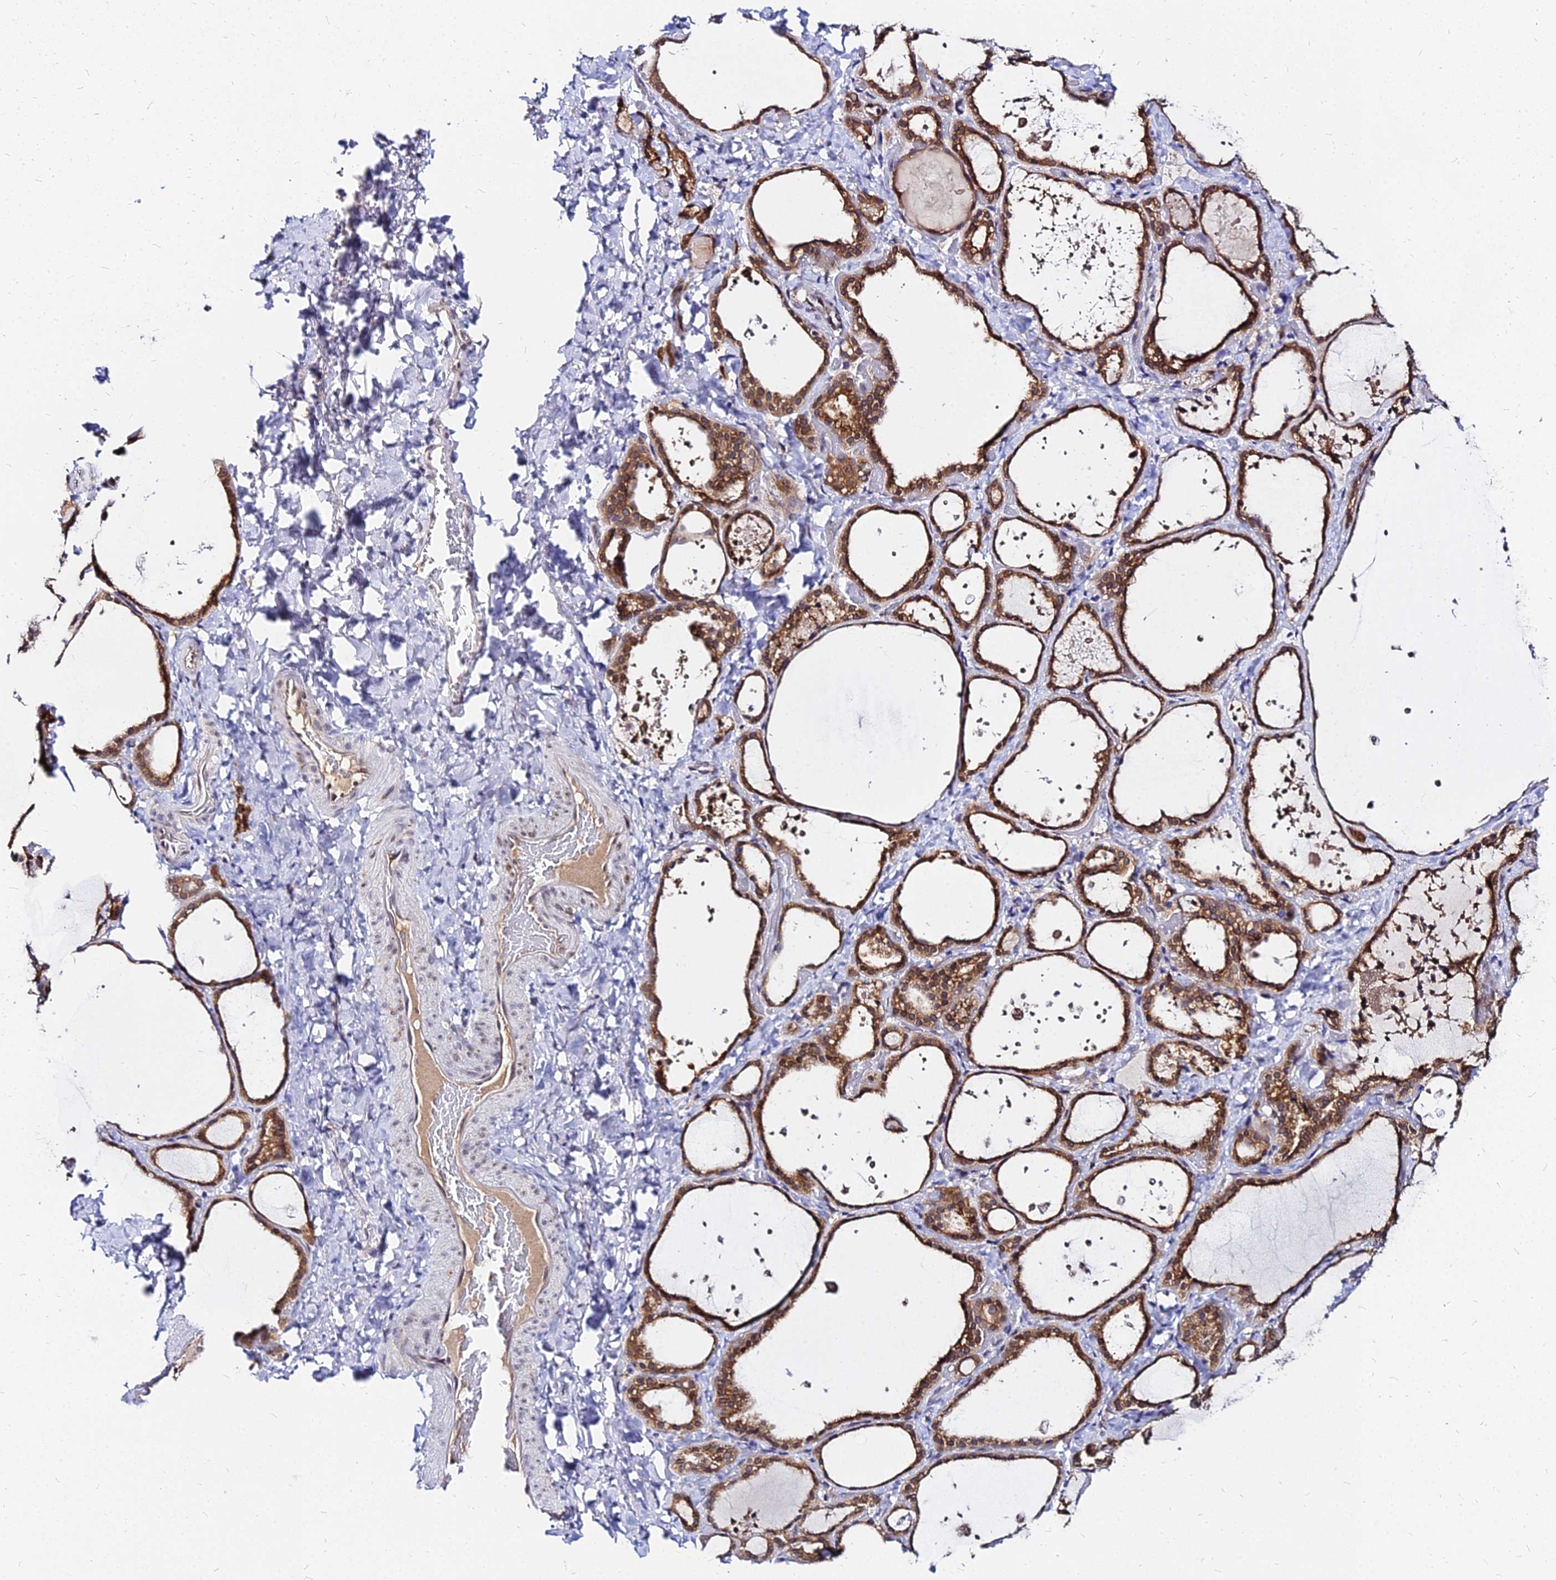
{"staining": {"intensity": "strong", "quantity": ">75%", "location": "cytoplasmic/membranous,nuclear"}, "tissue": "thyroid gland", "cell_type": "Glandular cells", "image_type": "normal", "snomed": [{"axis": "morphology", "description": "Normal tissue, NOS"}, {"axis": "topography", "description": "Thyroid gland"}], "caption": "This photomicrograph reveals unremarkable thyroid gland stained with immunohistochemistry to label a protein in brown. The cytoplasmic/membranous,nuclear of glandular cells show strong positivity for the protein. Nuclei are counter-stained blue.", "gene": "RNF121", "patient": {"sex": "female", "age": 44}}